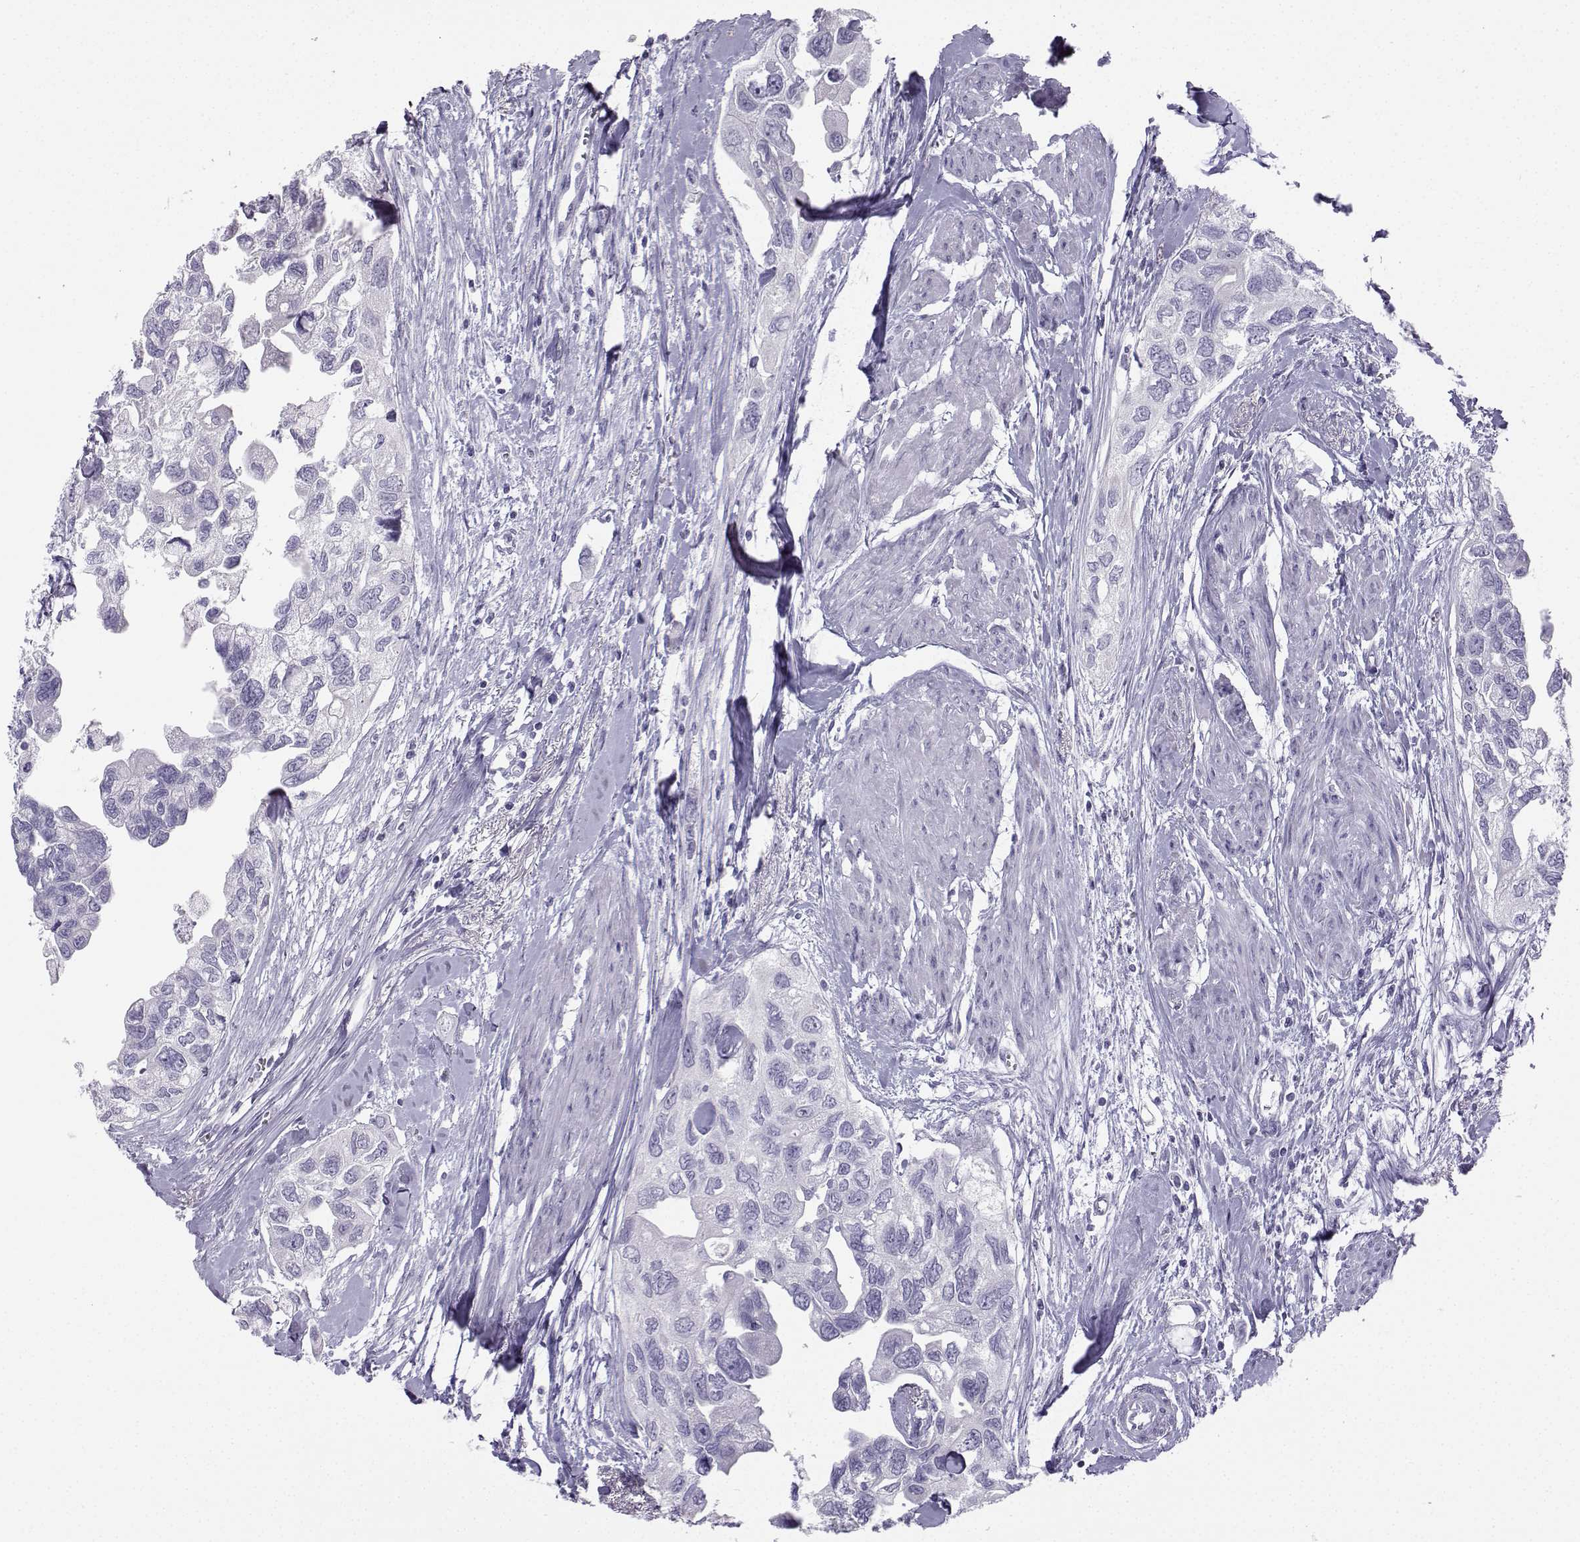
{"staining": {"intensity": "negative", "quantity": "none", "location": "none"}, "tissue": "urothelial cancer", "cell_type": "Tumor cells", "image_type": "cancer", "snomed": [{"axis": "morphology", "description": "Urothelial carcinoma, High grade"}, {"axis": "topography", "description": "Urinary bladder"}], "caption": "This is an IHC image of human high-grade urothelial carcinoma. There is no staining in tumor cells.", "gene": "NEFL", "patient": {"sex": "male", "age": 59}}